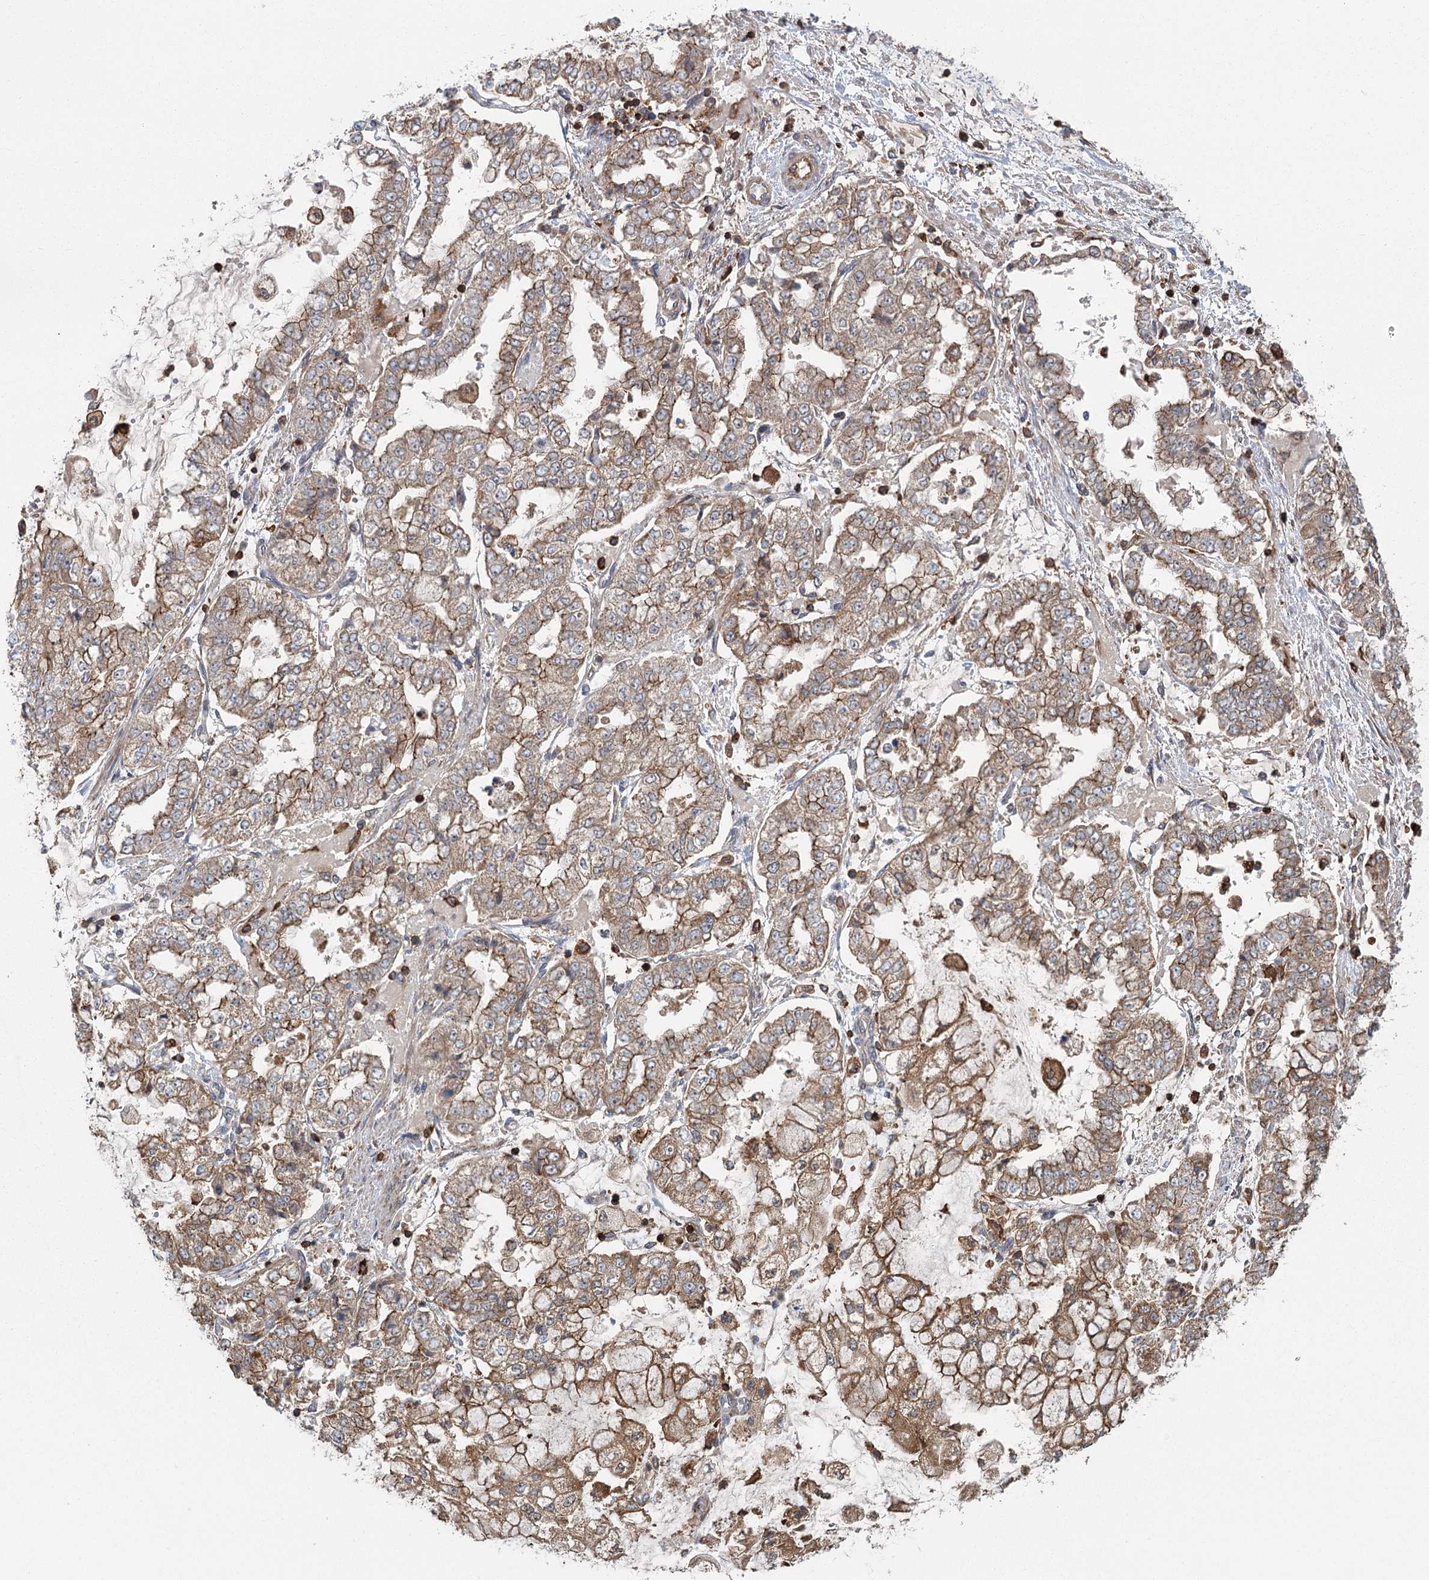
{"staining": {"intensity": "moderate", "quantity": ">75%", "location": "cytoplasmic/membranous"}, "tissue": "stomach cancer", "cell_type": "Tumor cells", "image_type": "cancer", "snomed": [{"axis": "morphology", "description": "Adenocarcinoma, NOS"}, {"axis": "topography", "description": "Stomach"}], "caption": "Human adenocarcinoma (stomach) stained with a brown dye reveals moderate cytoplasmic/membranous positive expression in approximately >75% of tumor cells.", "gene": "PLEKHA7", "patient": {"sex": "male", "age": 76}}